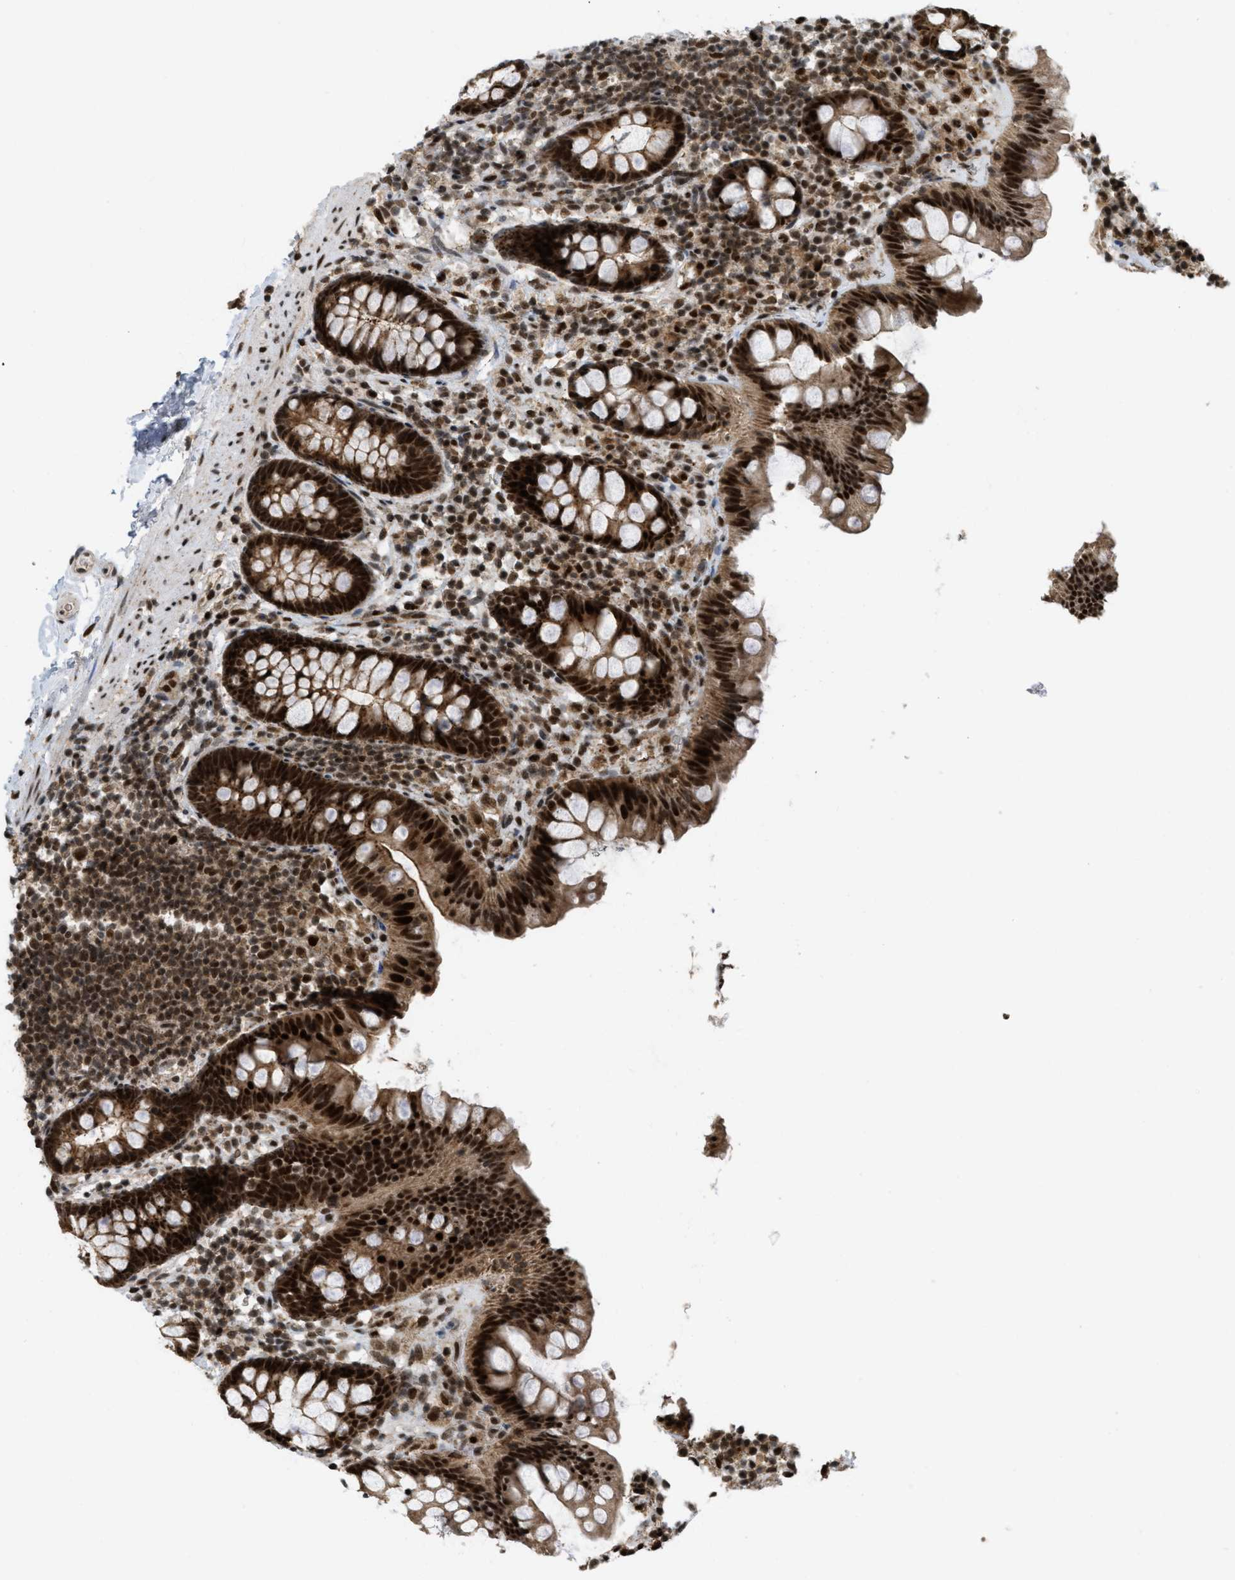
{"staining": {"intensity": "strong", "quantity": ">75%", "location": "nuclear"}, "tissue": "colon", "cell_type": "Endothelial cells", "image_type": "normal", "snomed": [{"axis": "morphology", "description": "Normal tissue, NOS"}, {"axis": "topography", "description": "Colon"}], "caption": "Brown immunohistochemical staining in normal colon demonstrates strong nuclear staining in about >75% of endothelial cells. Using DAB (brown) and hematoxylin (blue) stains, captured at high magnification using brightfield microscopy.", "gene": "TLK1", "patient": {"sex": "female", "age": 80}}